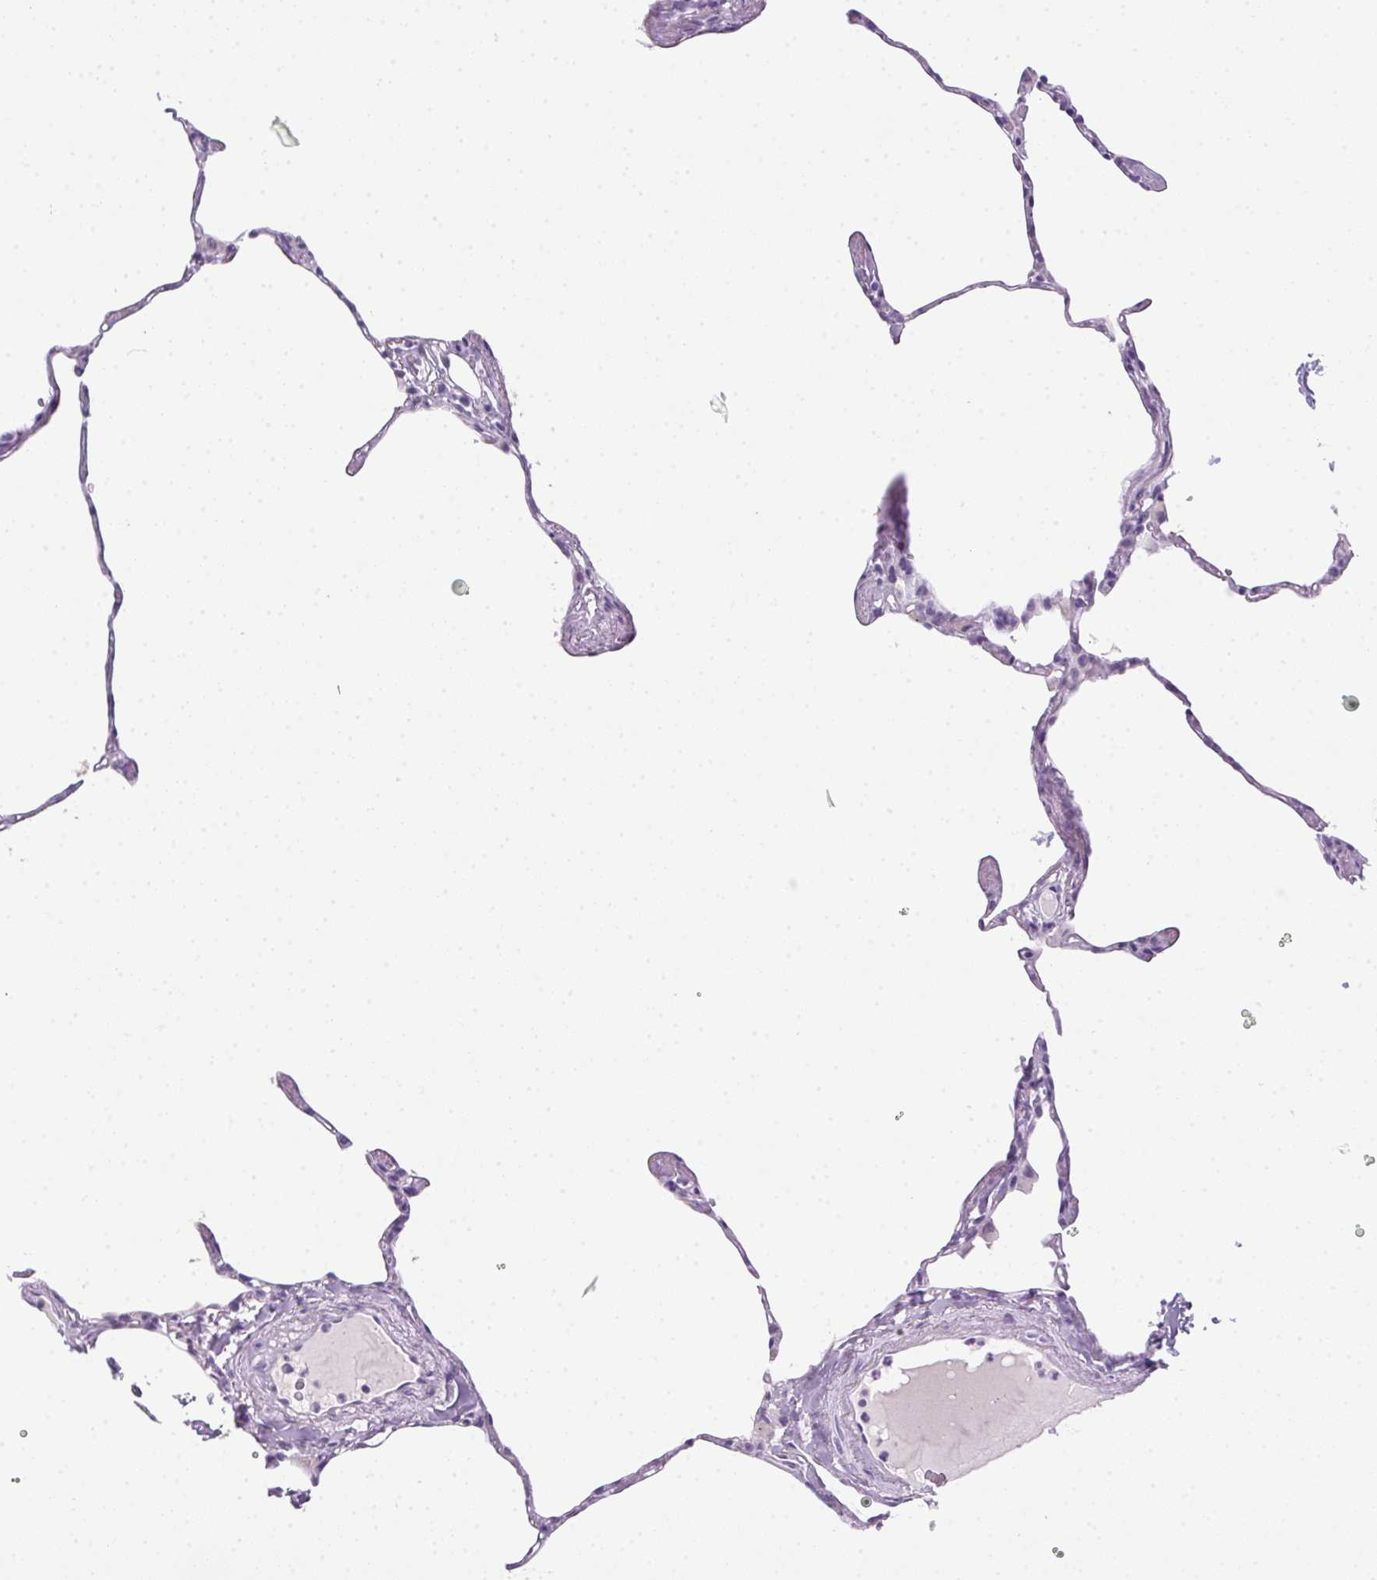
{"staining": {"intensity": "negative", "quantity": "none", "location": "none"}, "tissue": "lung", "cell_type": "Alveolar cells", "image_type": "normal", "snomed": [{"axis": "morphology", "description": "Normal tissue, NOS"}, {"axis": "topography", "description": "Lung"}], "caption": "High magnification brightfield microscopy of unremarkable lung stained with DAB (brown) and counterstained with hematoxylin (blue): alveolar cells show no significant staining. (DAB (3,3'-diaminobenzidine) immunohistochemistry, high magnification).", "gene": "POPDC2", "patient": {"sex": "male", "age": 65}}